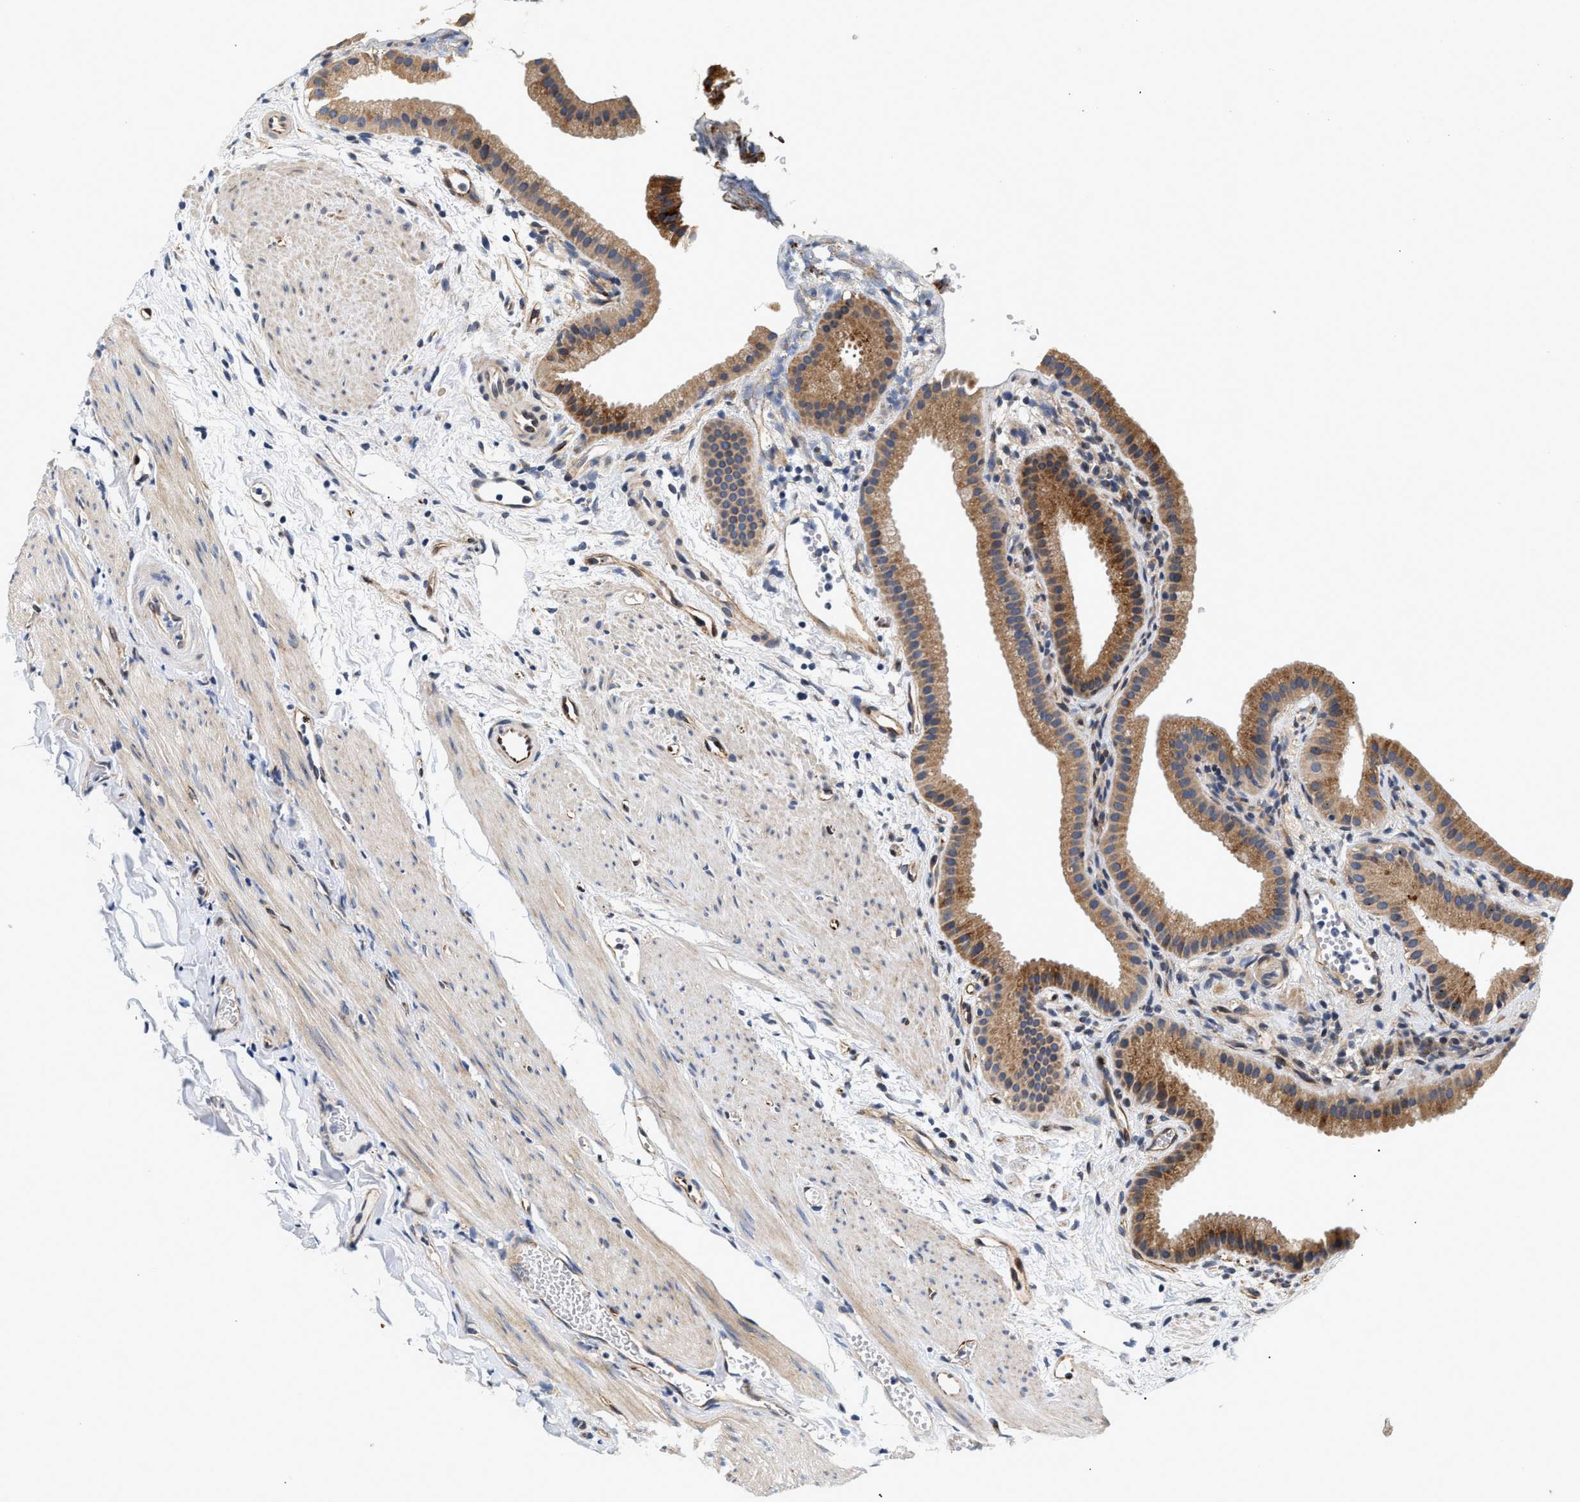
{"staining": {"intensity": "moderate", "quantity": ">75%", "location": "cytoplasmic/membranous"}, "tissue": "gallbladder", "cell_type": "Glandular cells", "image_type": "normal", "snomed": [{"axis": "morphology", "description": "Normal tissue, NOS"}, {"axis": "topography", "description": "Gallbladder"}], "caption": "This histopathology image displays immunohistochemistry staining of benign human gallbladder, with medium moderate cytoplasmic/membranous positivity in approximately >75% of glandular cells.", "gene": "IFT74", "patient": {"sex": "female", "age": 64}}